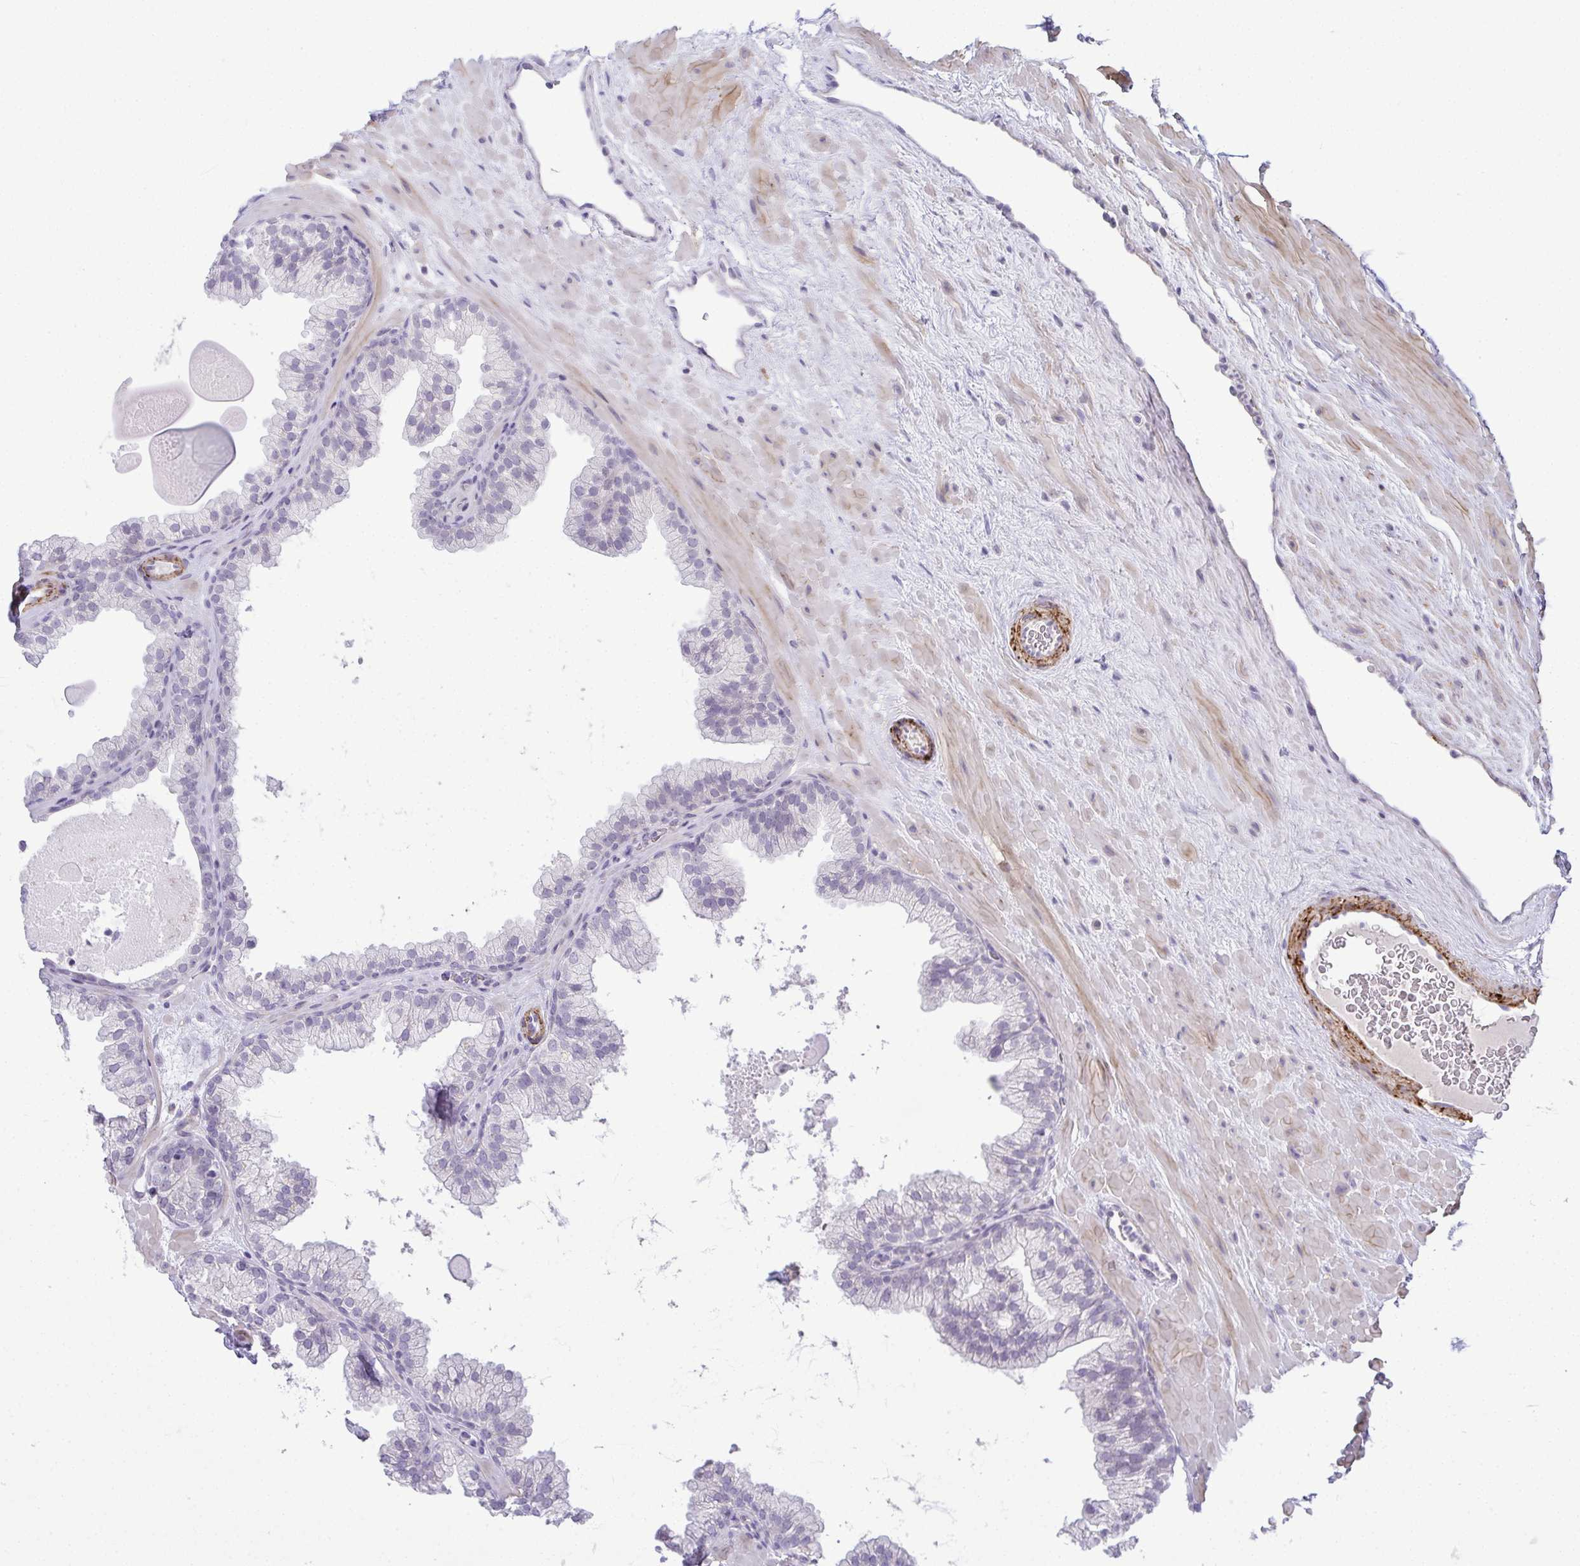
{"staining": {"intensity": "negative", "quantity": "none", "location": "none"}, "tissue": "prostate", "cell_type": "Glandular cells", "image_type": "normal", "snomed": [{"axis": "morphology", "description": "Normal tissue, NOS"}, {"axis": "topography", "description": "Prostate"}, {"axis": "topography", "description": "Peripheral nerve tissue"}], "caption": "Immunohistochemistry (IHC) of benign human prostate shows no expression in glandular cells.", "gene": "UBE2S", "patient": {"sex": "male", "age": 61}}